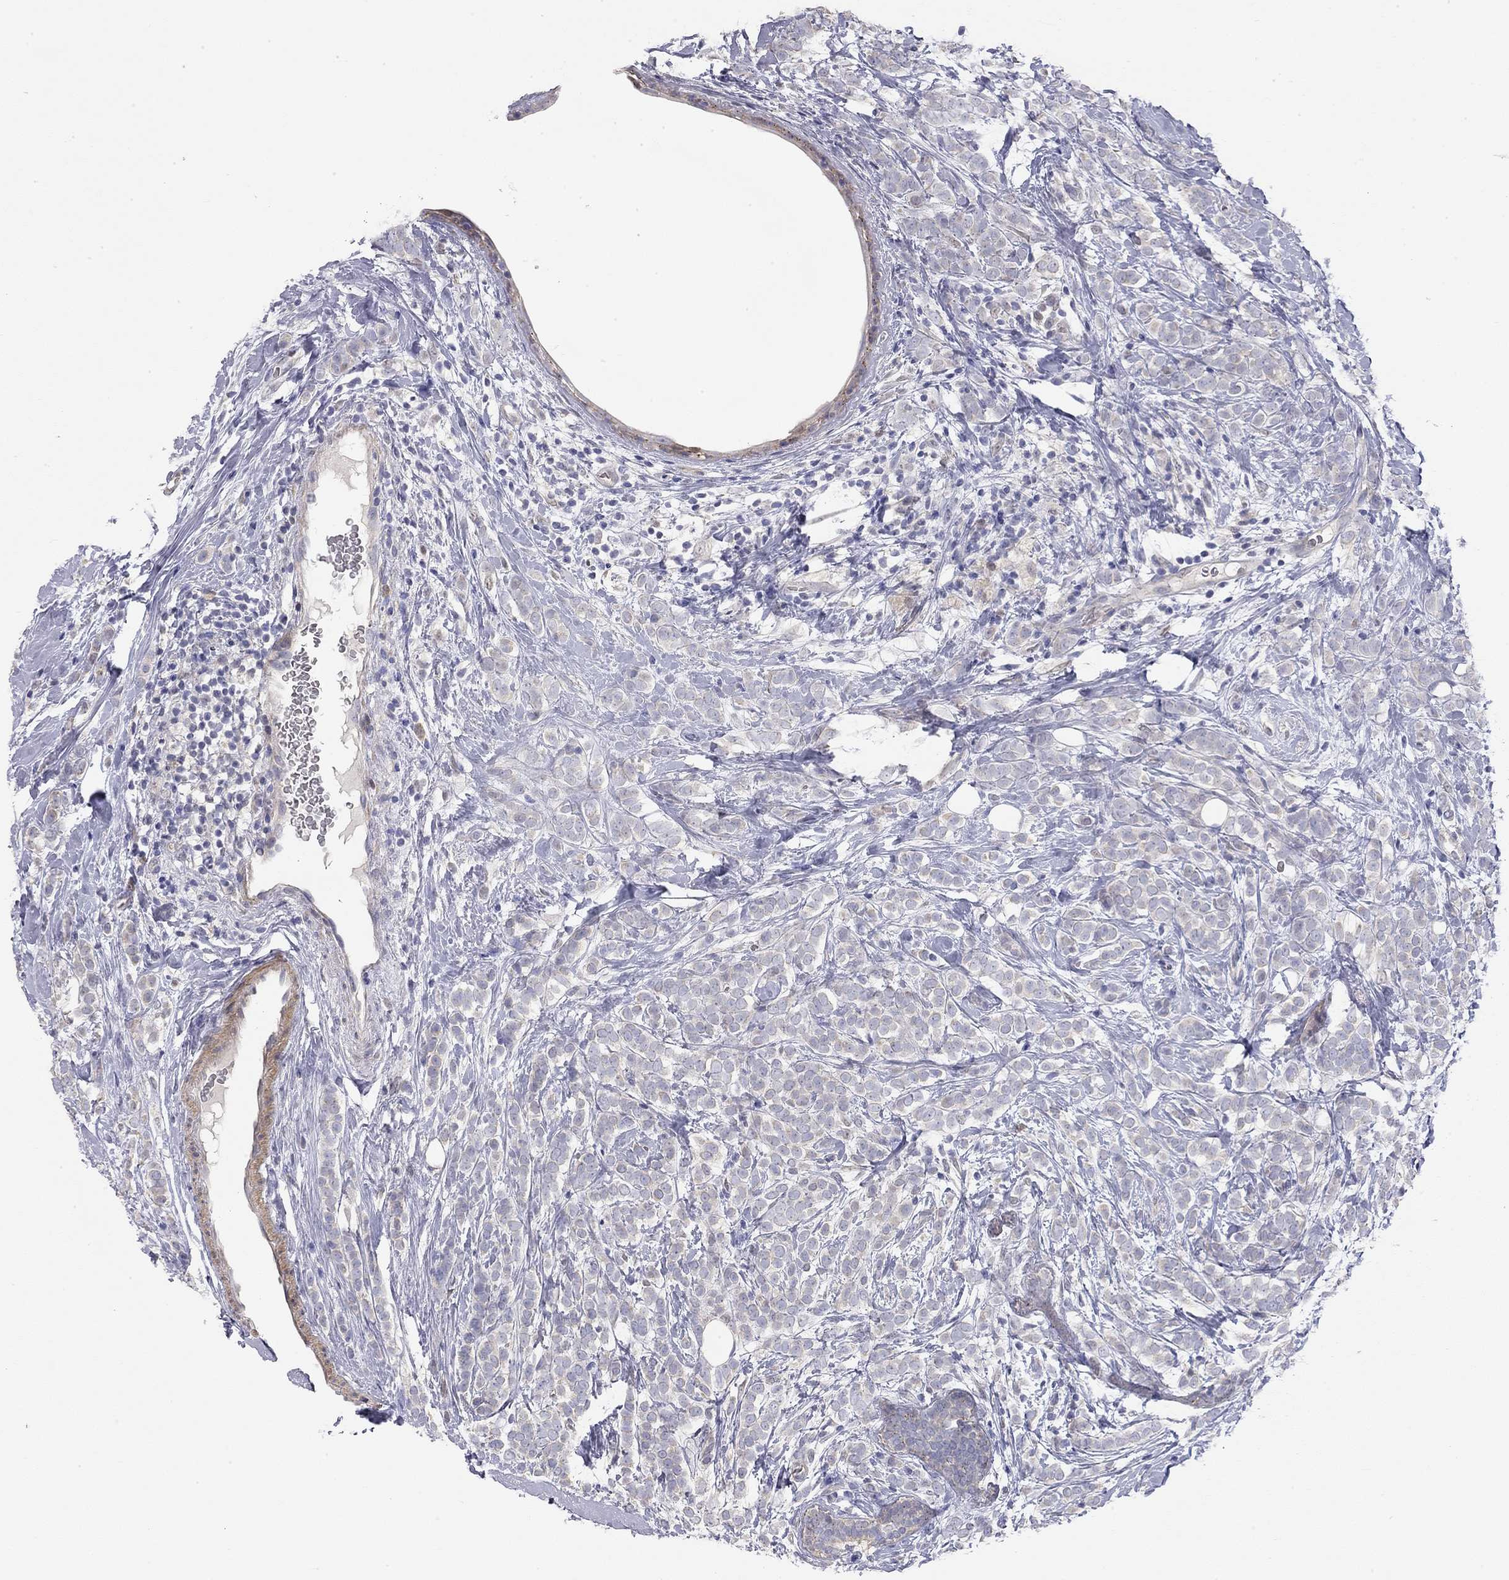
{"staining": {"intensity": "negative", "quantity": "none", "location": "none"}, "tissue": "breast cancer", "cell_type": "Tumor cells", "image_type": "cancer", "snomed": [{"axis": "morphology", "description": "Lobular carcinoma"}, {"axis": "topography", "description": "Breast"}], "caption": "This micrograph is of breast lobular carcinoma stained with IHC to label a protein in brown with the nuclei are counter-stained blue. There is no staining in tumor cells.", "gene": "PAPSS2", "patient": {"sex": "female", "age": 49}}